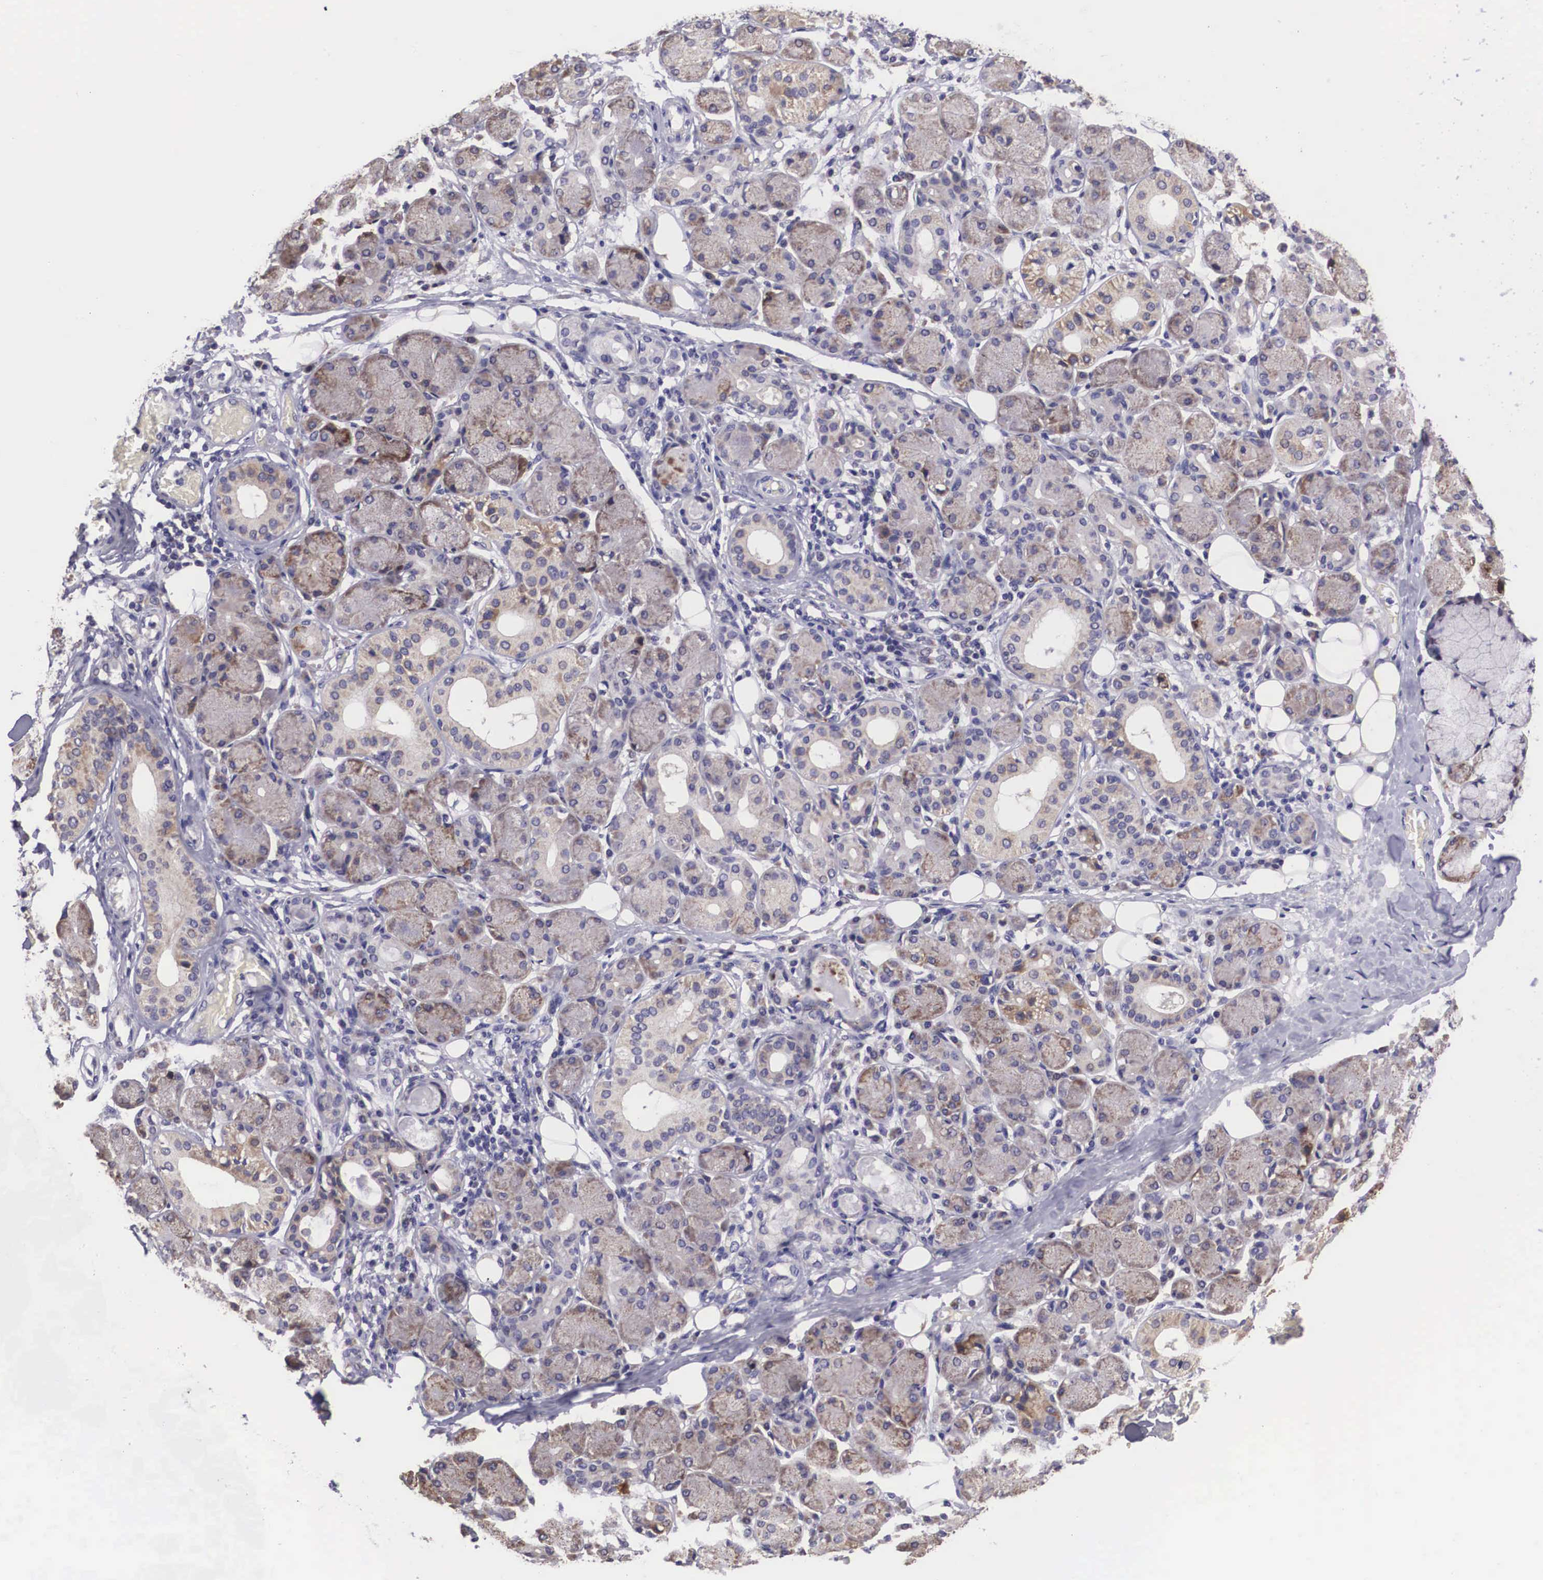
{"staining": {"intensity": "weak", "quantity": "<25%", "location": "cytoplasmic/membranous"}, "tissue": "salivary gland", "cell_type": "Glandular cells", "image_type": "normal", "snomed": [{"axis": "morphology", "description": "Normal tissue, NOS"}, {"axis": "topography", "description": "Salivary gland"}, {"axis": "topography", "description": "Peripheral nerve tissue"}], "caption": "DAB immunohistochemical staining of normal salivary gland displays no significant positivity in glandular cells.", "gene": "ARG2", "patient": {"sex": "male", "age": 62}}